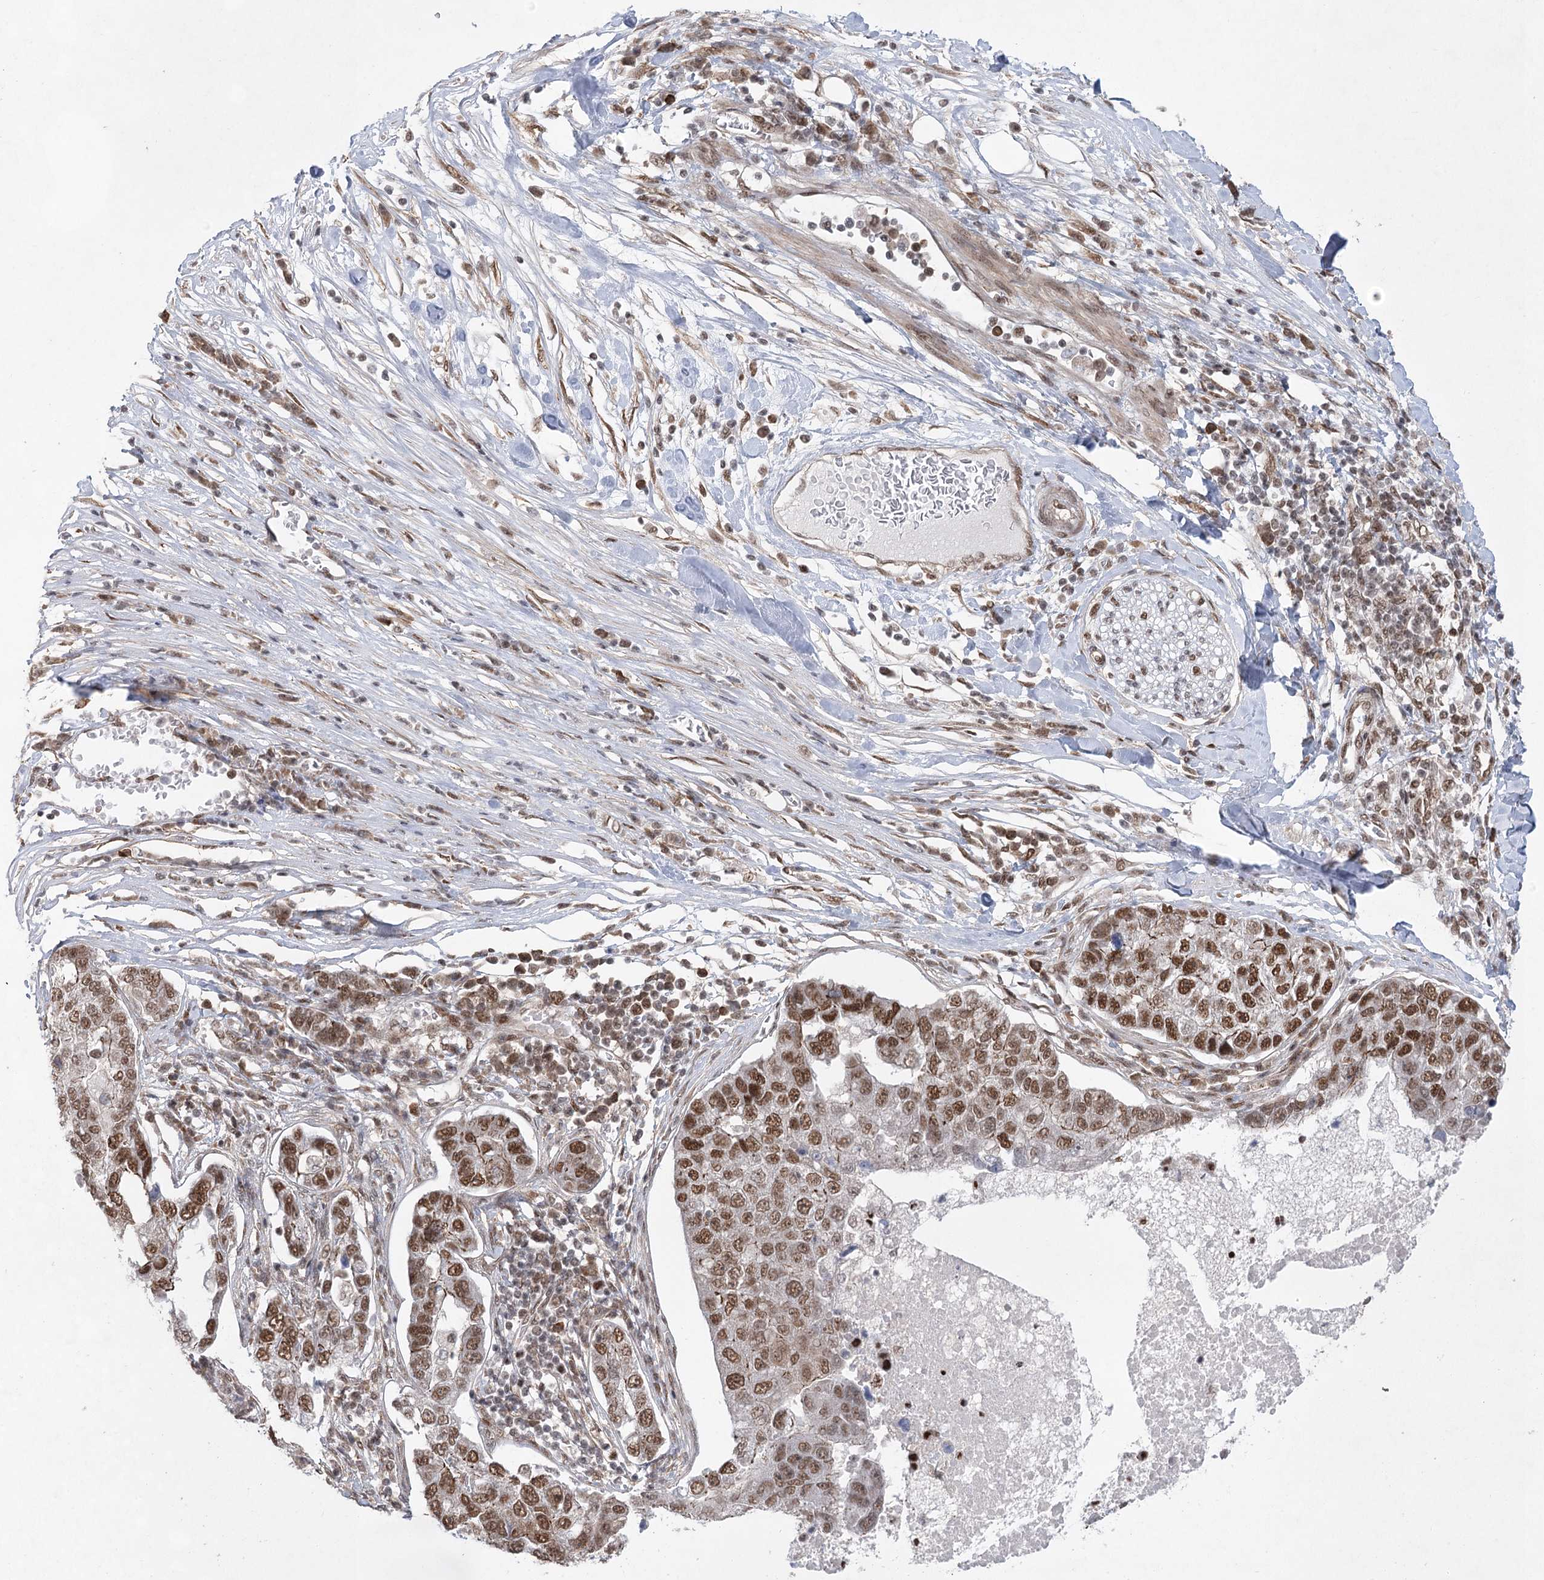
{"staining": {"intensity": "moderate", "quantity": ">75%", "location": "nuclear"}, "tissue": "pancreatic cancer", "cell_type": "Tumor cells", "image_type": "cancer", "snomed": [{"axis": "morphology", "description": "Adenocarcinoma, NOS"}, {"axis": "topography", "description": "Pancreas"}], "caption": "Pancreatic adenocarcinoma was stained to show a protein in brown. There is medium levels of moderate nuclear positivity in about >75% of tumor cells.", "gene": "ZCCHC8", "patient": {"sex": "female", "age": 61}}